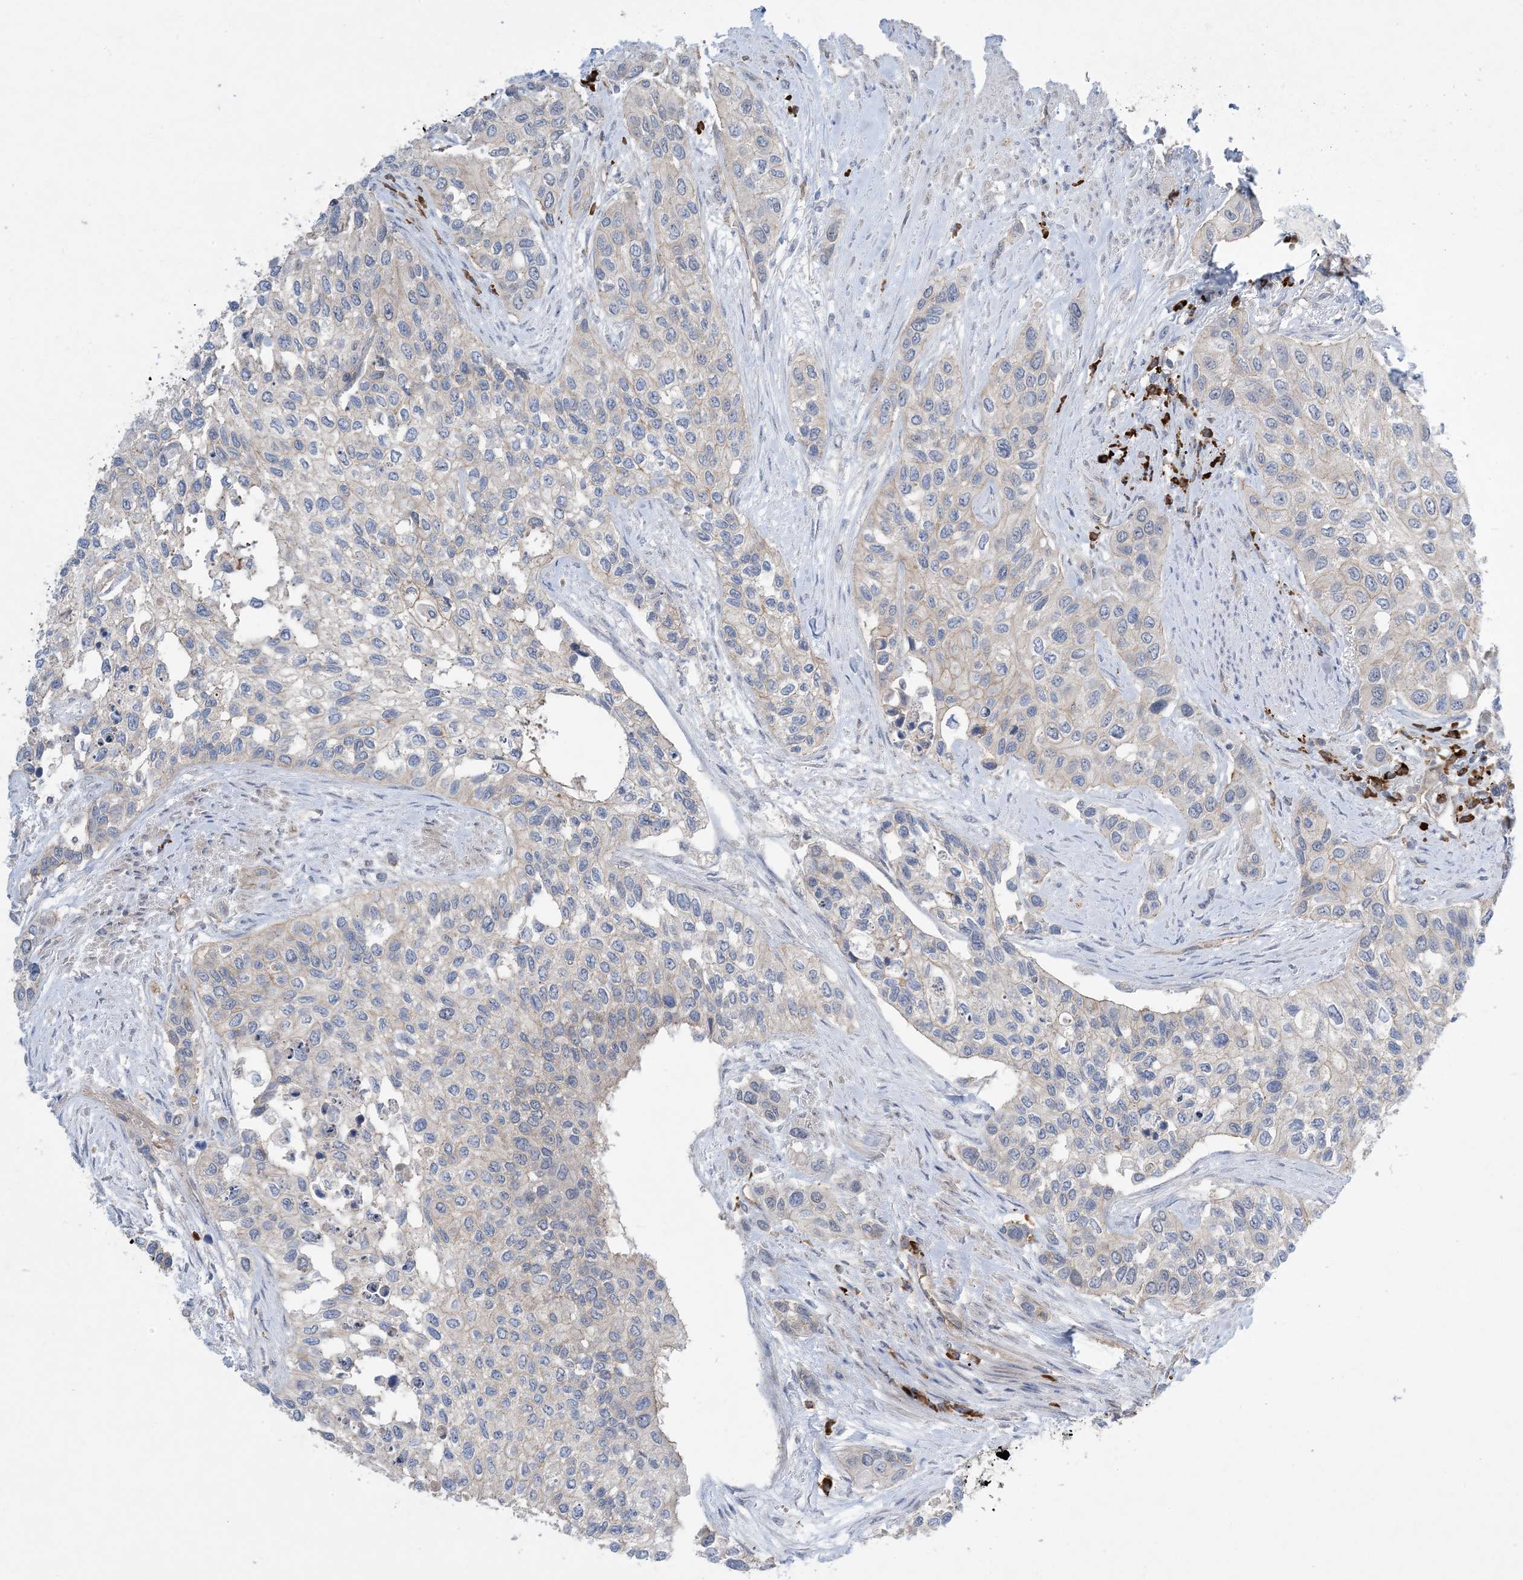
{"staining": {"intensity": "weak", "quantity": "<25%", "location": "cytoplasmic/membranous"}, "tissue": "urothelial cancer", "cell_type": "Tumor cells", "image_type": "cancer", "snomed": [{"axis": "morphology", "description": "Normal tissue, NOS"}, {"axis": "morphology", "description": "Urothelial carcinoma, High grade"}, {"axis": "topography", "description": "Vascular tissue"}, {"axis": "topography", "description": "Urinary bladder"}], "caption": "An IHC histopathology image of urothelial cancer is shown. There is no staining in tumor cells of urothelial cancer.", "gene": "AOC1", "patient": {"sex": "female", "age": 56}}